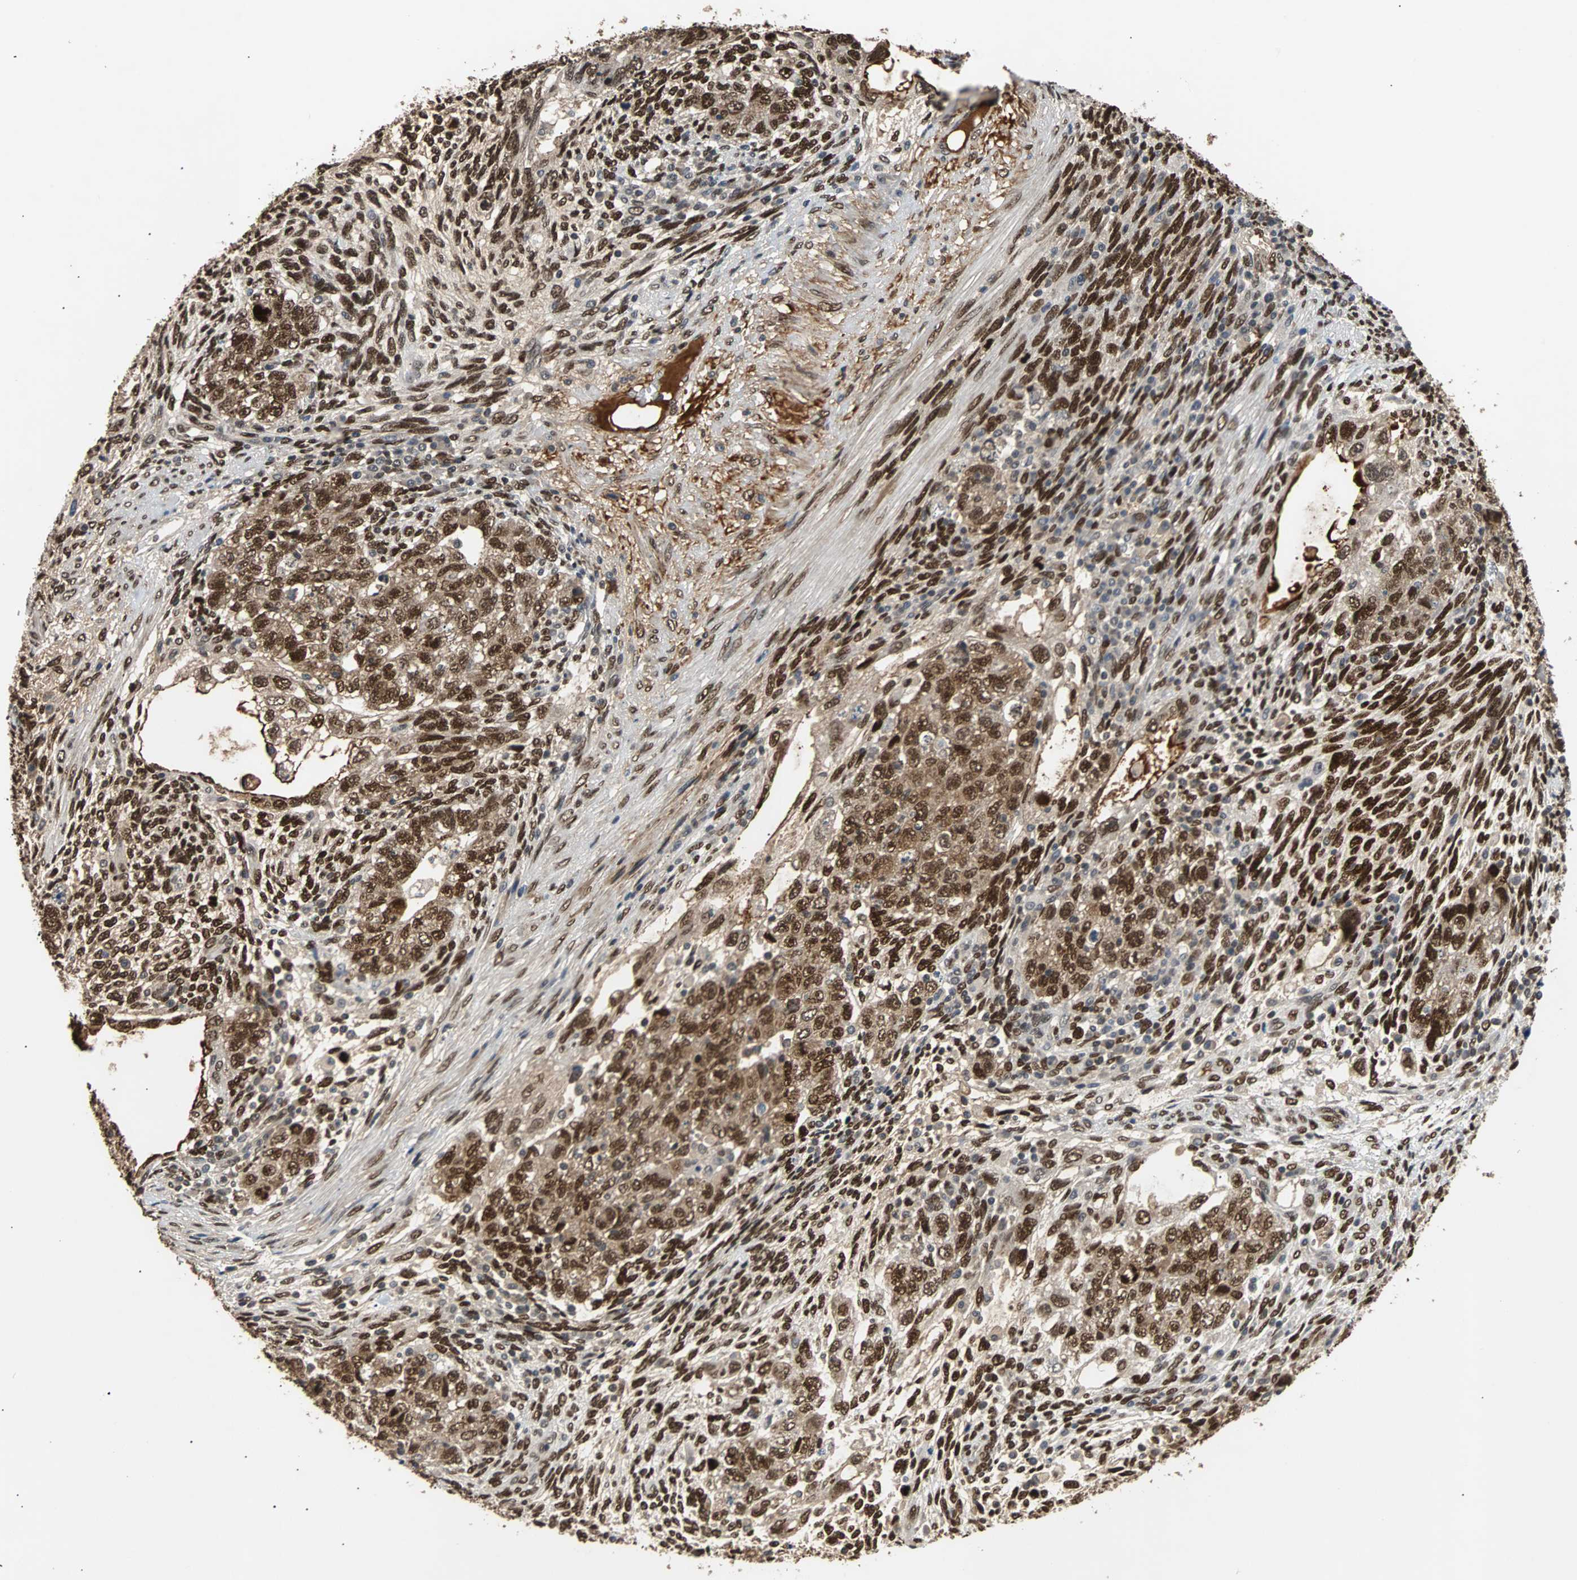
{"staining": {"intensity": "strong", "quantity": ">75%", "location": "cytoplasmic/membranous,nuclear"}, "tissue": "testis cancer", "cell_type": "Tumor cells", "image_type": "cancer", "snomed": [{"axis": "morphology", "description": "Normal tissue, NOS"}, {"axis": "morphology", "description": "Carcinoma, Embryonal, NOS"}, {"axis": "topography", "description": "Testis"}], "caption": "An IHC histopathology image of neoplastic tissue is shown. Protein staining in brown labels strong cytoplasmic/membranous and nuclear positivity in embryonal carcinoma (testis) within tumor cells.", "gene": "PHC1", "patient": {"sex": "male", "age": 36}}